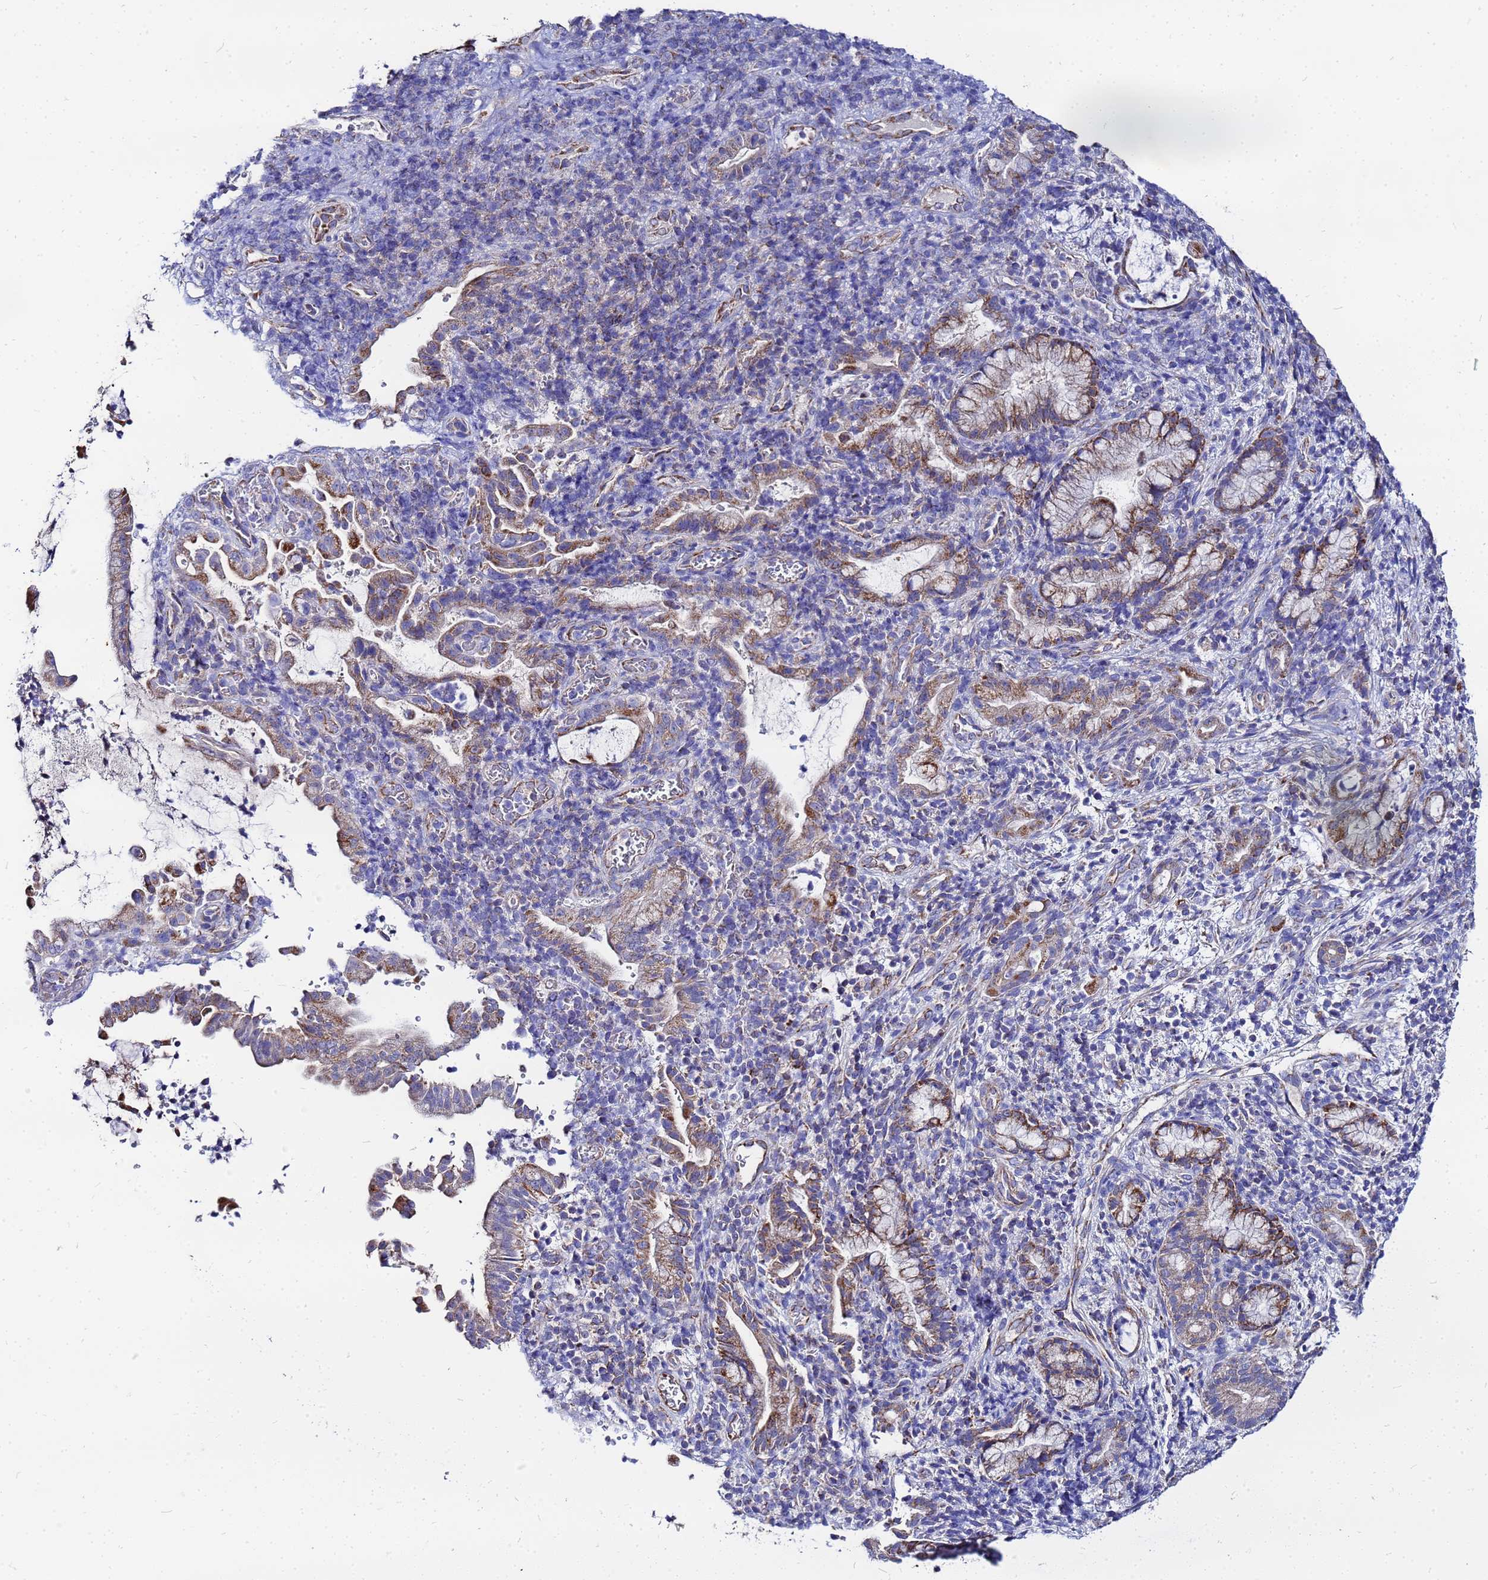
{"staining": {"intensity": "moderate", "quantity": ">75%", "location": "cytoplasmic/membranous"}, "tissue": "pancreatic cancer", "cell_type": "Tumor cells", "image_type": "cancer", "snomed": [{"axis": "morphology", "description": "Normal tissue, NOS"}, {"axis": "morphology", "description": "Adenocarcinoma, NOS"}, {"axis": "topography", "description": "Pancreas"}], "caption": "Protein staining shows moderate cytoplasmic/membranous positivity in approximately >75% of tumor cells in pancreatic adenocarcinoma.", "gene": "FAHD2A", "patient": {"sex": "female", "age": 55}}